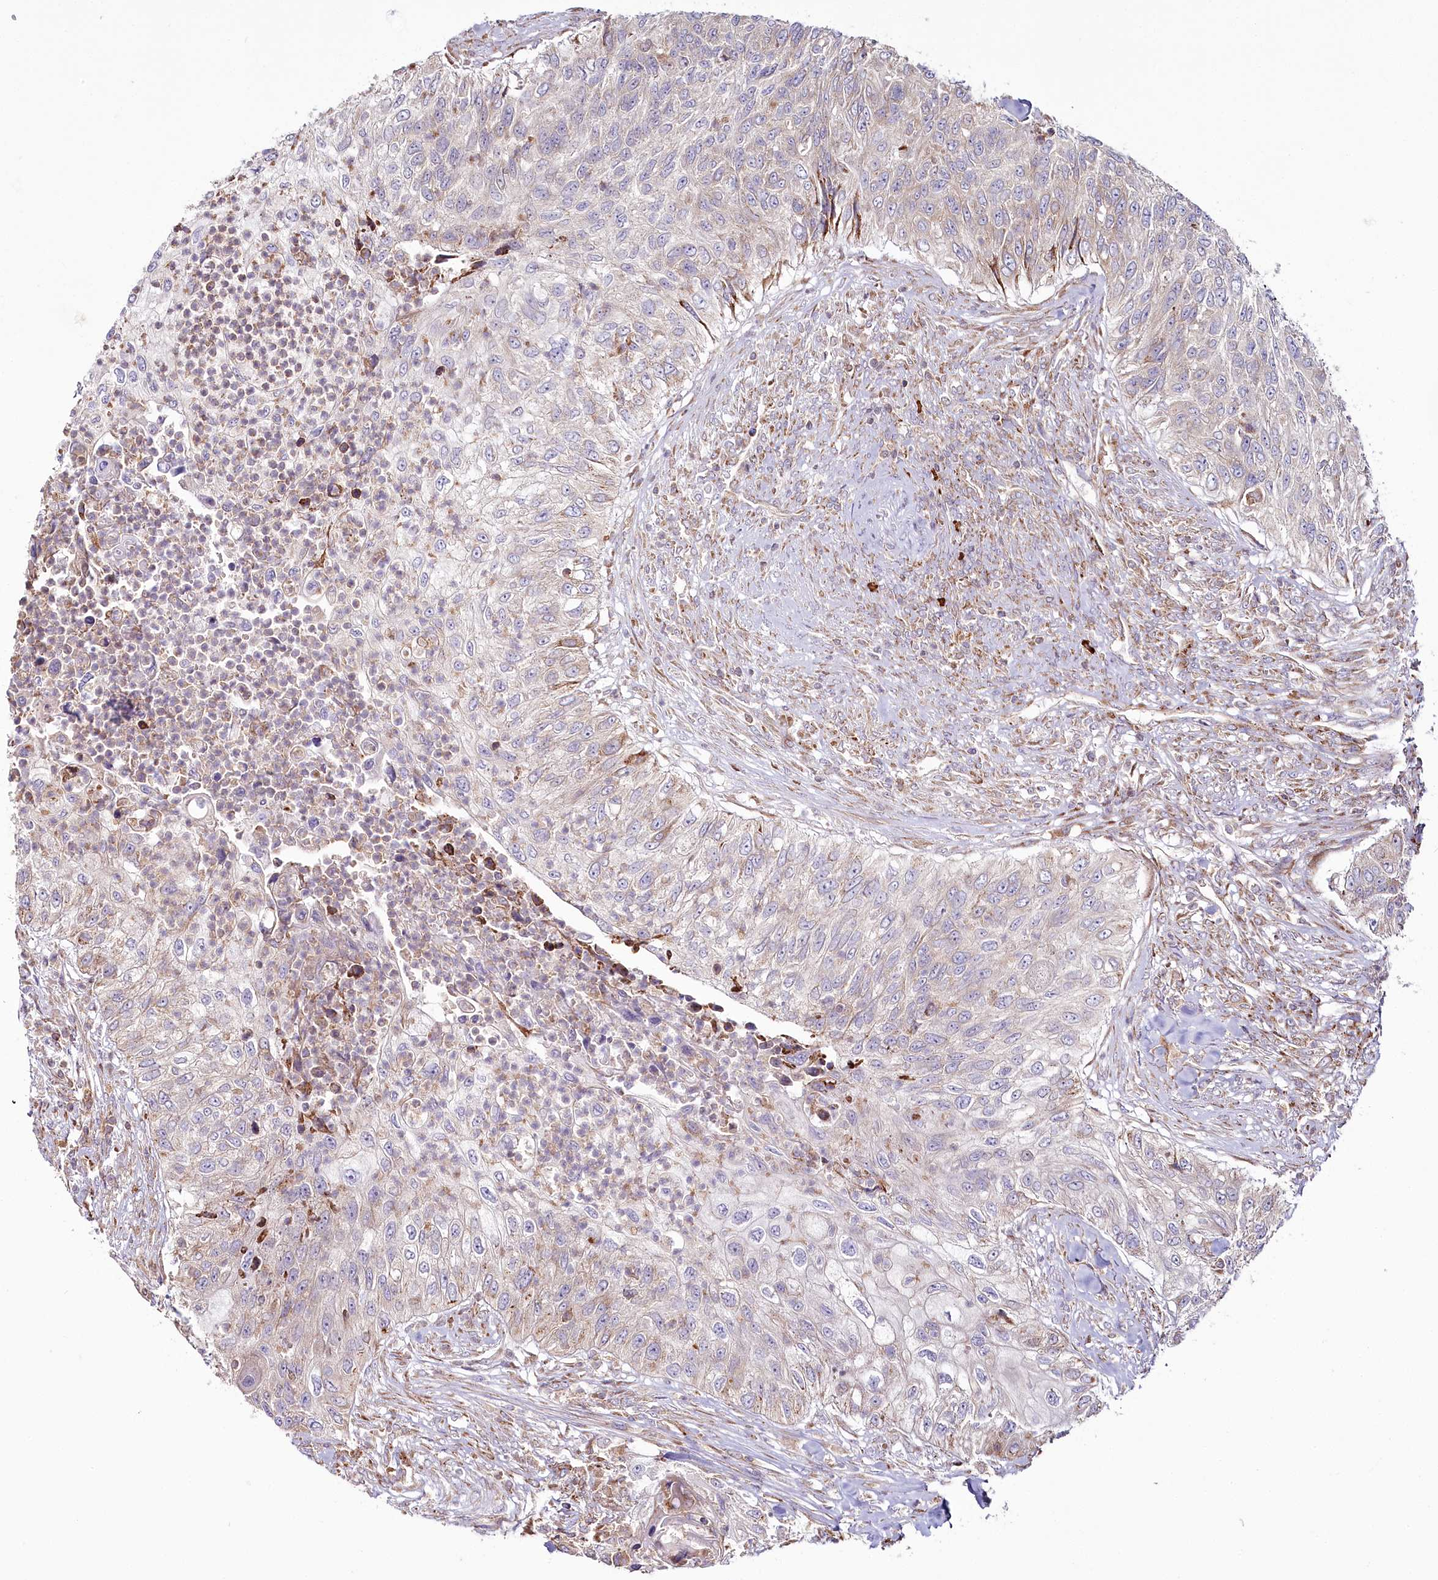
{"staining": {"intensity": "weak", "quantity": "<25%", "location": "cytoplasmic/membranous"}, "tissue": "urothelial cancer", "cell_type": "Tumor cells", "image_type": "cancer", "snomed": [{"axis": "morphology", "description": "Urothelial carcinoma, High grade"}, {"axis": "topography", "description": "Urinary bladder"}], "caption": "Immunohistochemical staining of urothelial cancer displays no significant positivity in tumor cells. The staining is performed using DAB brown chromogen with nuclei counter-stained in using hematoxylin.", "gene": "POGLUT1", "patient": {"sex": "female", "age": 60}}